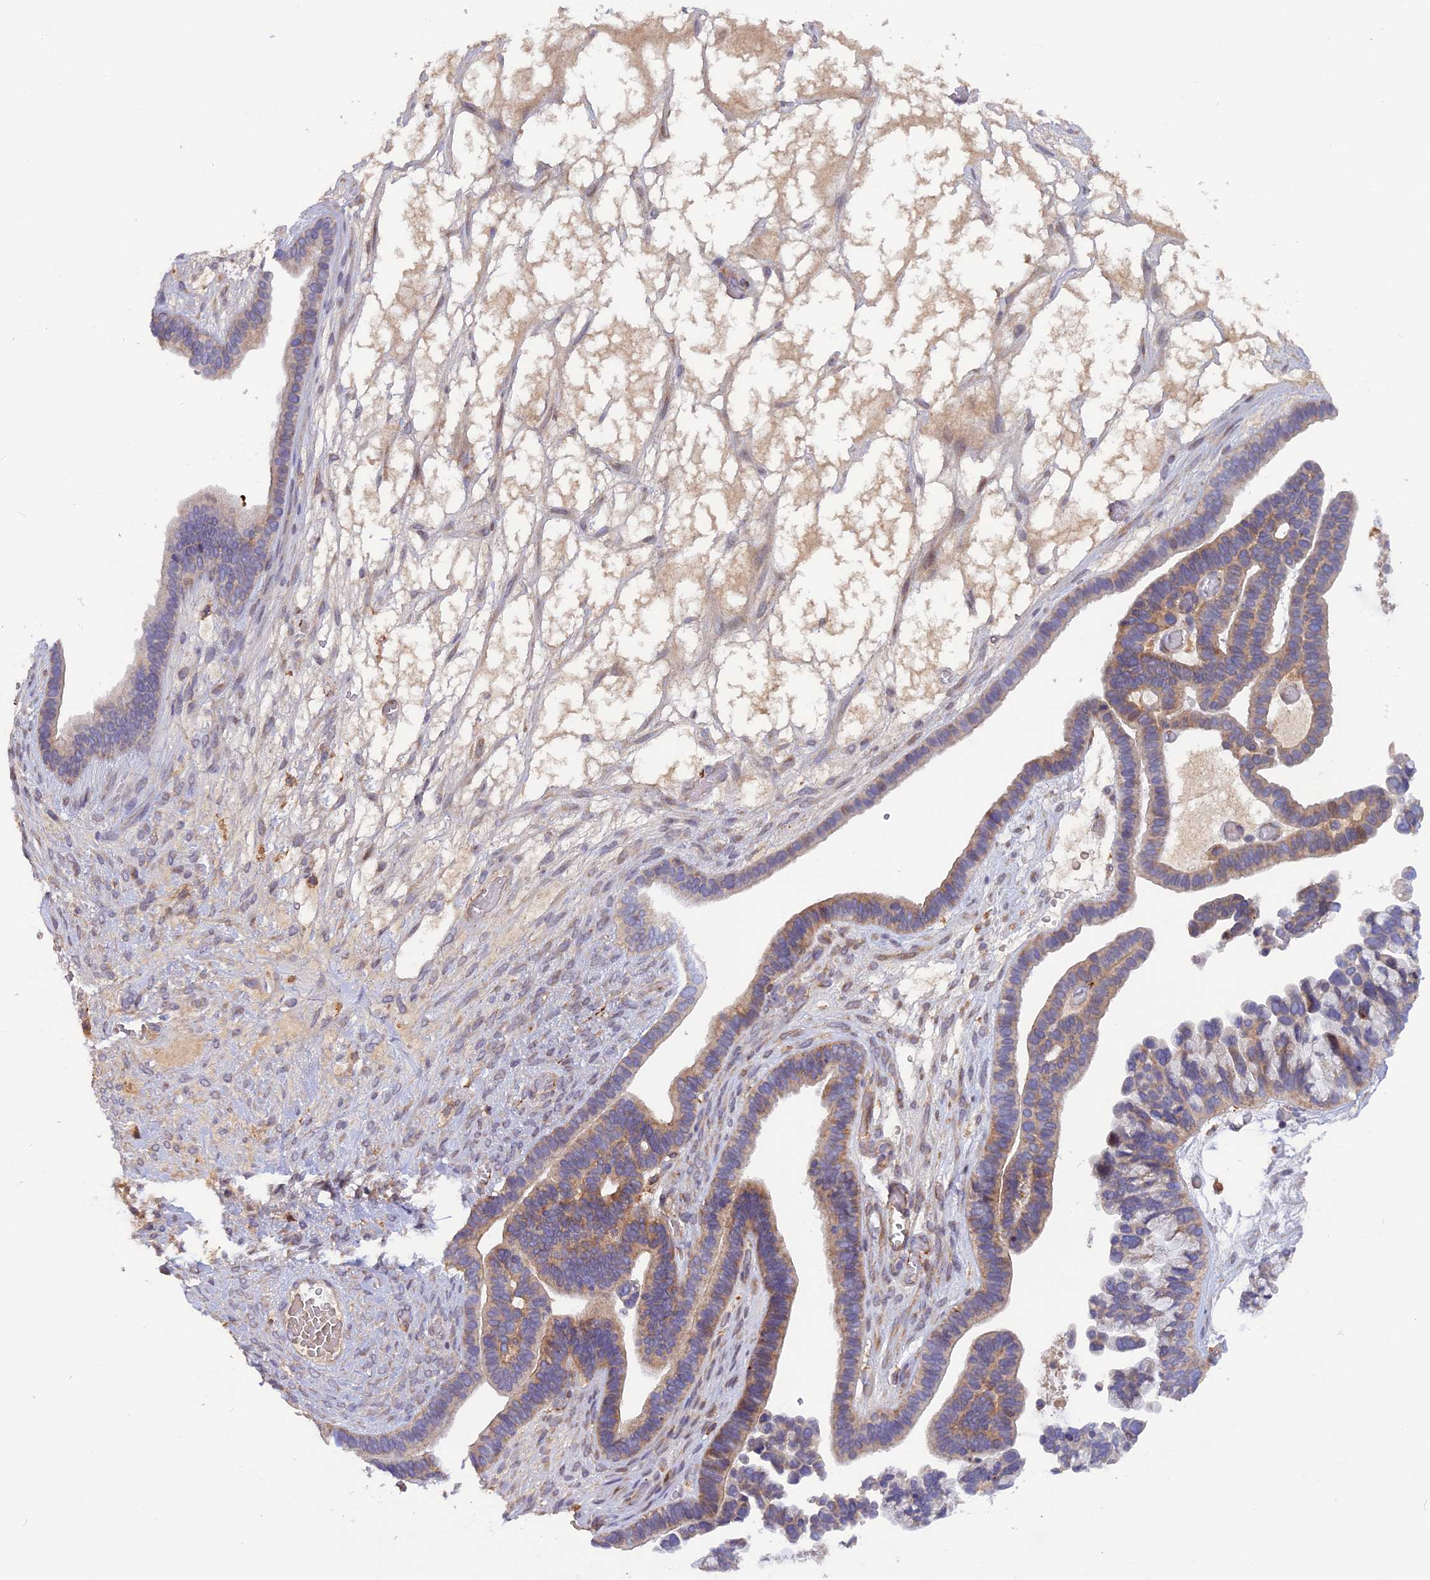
{"staining": {"intensity": "weak", "quantity": "25%-75%", "location": "cytoplasmic/membranous"}, "tissue": "ovarian cancer", "cell_type": "Tumor cells", "image_type": "cancer", "snomed": [{"axis": "morphology", "description": "Cystadenocarcinoma, serous, NOS"}, {"axis": "topography", "description": "Ovary"}], "caption": "There is low levels of weak cytoplasmic/membranous expression in tumor cells of serous cystadenocarcinoma (ovarian), as demonstrated by immunohistochemical staining (brown color).", "gene": "FERMT1", "patient": {"sex": "female", "age": 56}}